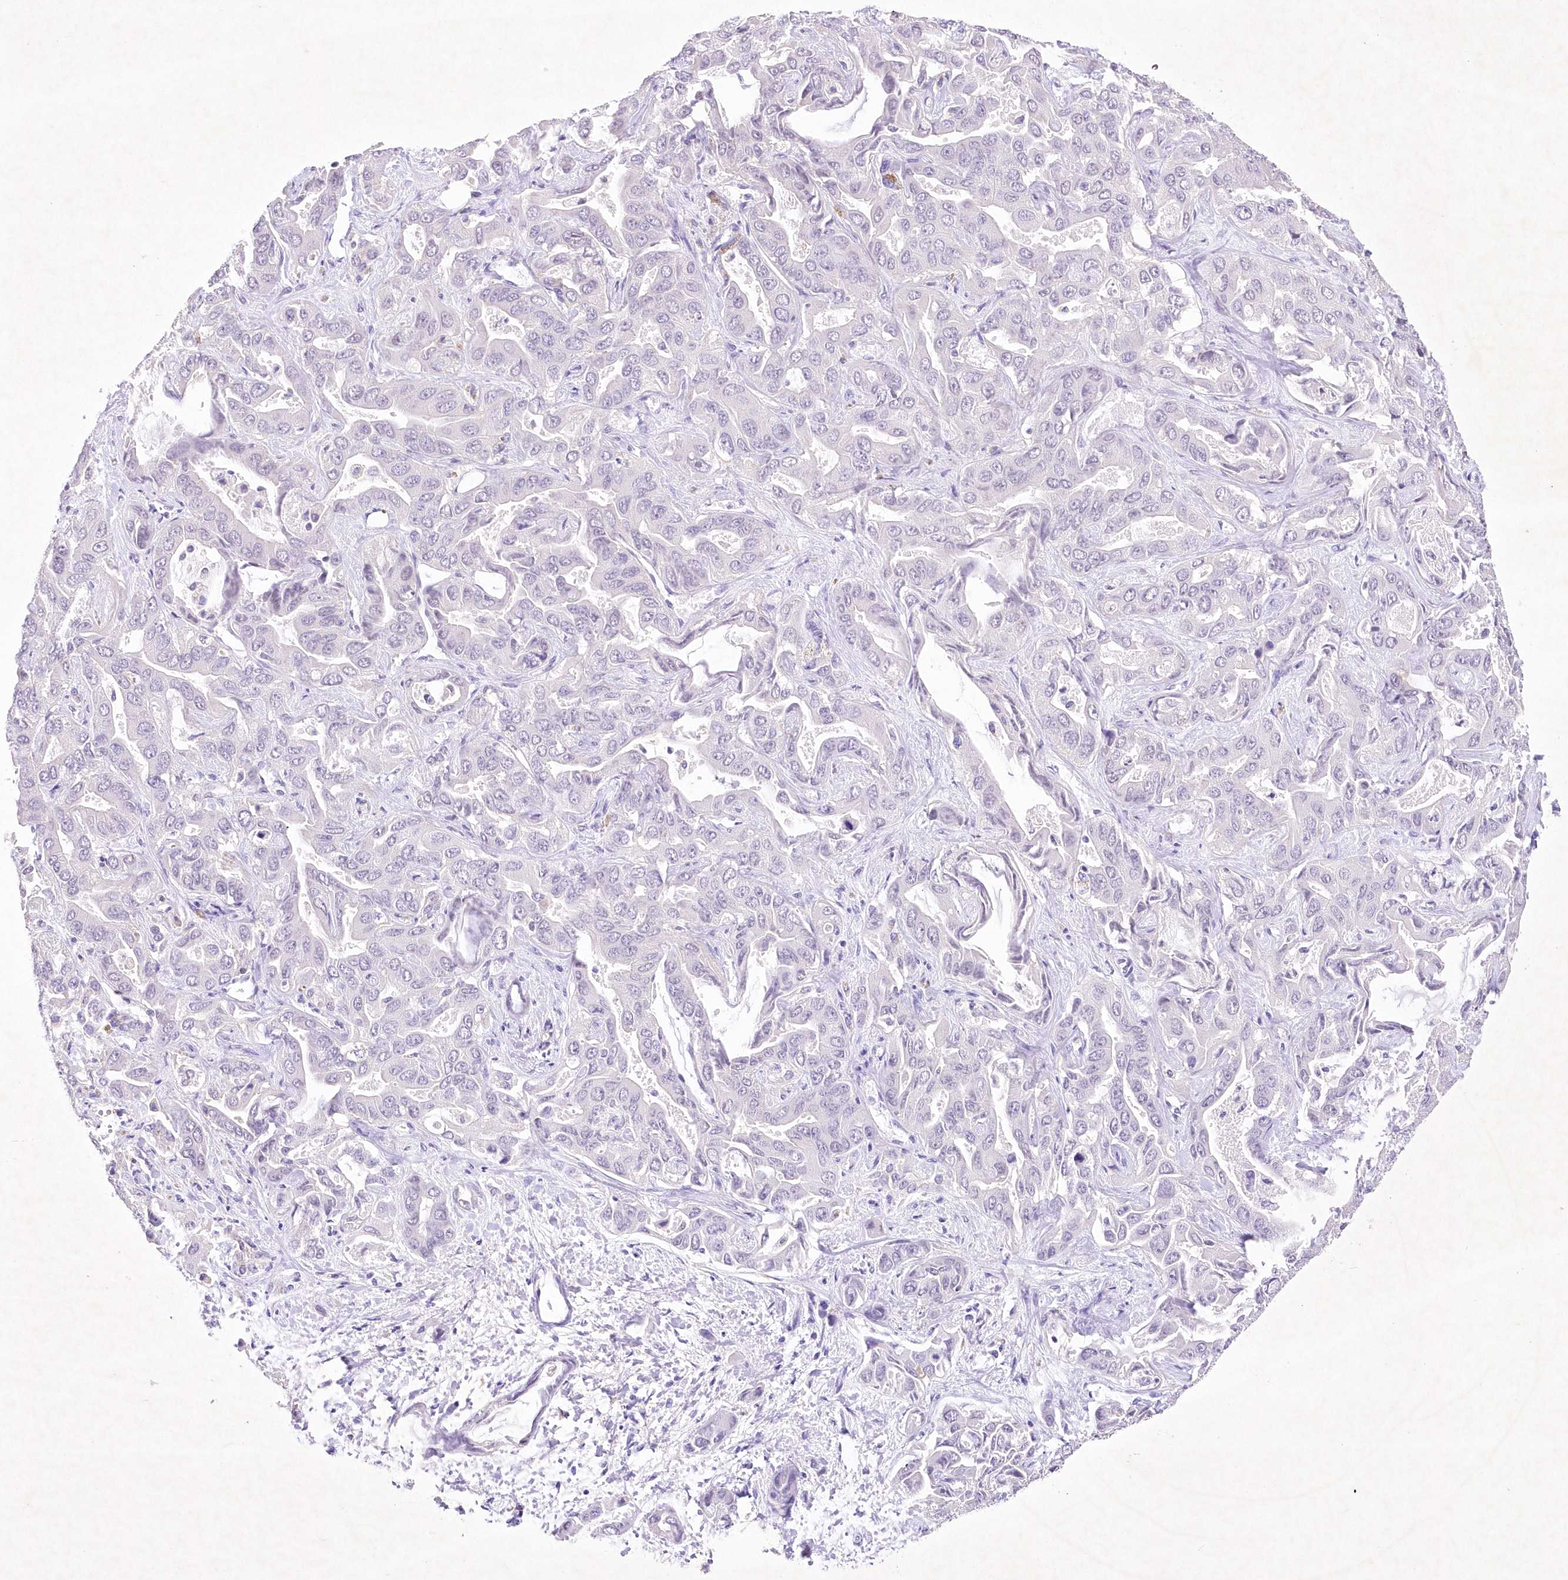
{"staining": {"intensity": "negative", "quantity": "none", "location": "none"}, "tissue": "liver cancer", "cell_type": "Tumor cells", "image_type": "cancer", "snomed": [{"axis": "morphology", "description": "Cholangiocarcinoma"}, {"axis": "topography", "description": "Liver"}], "caption": "Liver cancer (cholangiocarcinoma) stained for a protein using immunohistochemistry shows no staining tumor cells.", "gene": "RBM27", "patient": {"sex": "female", "age": 52}}